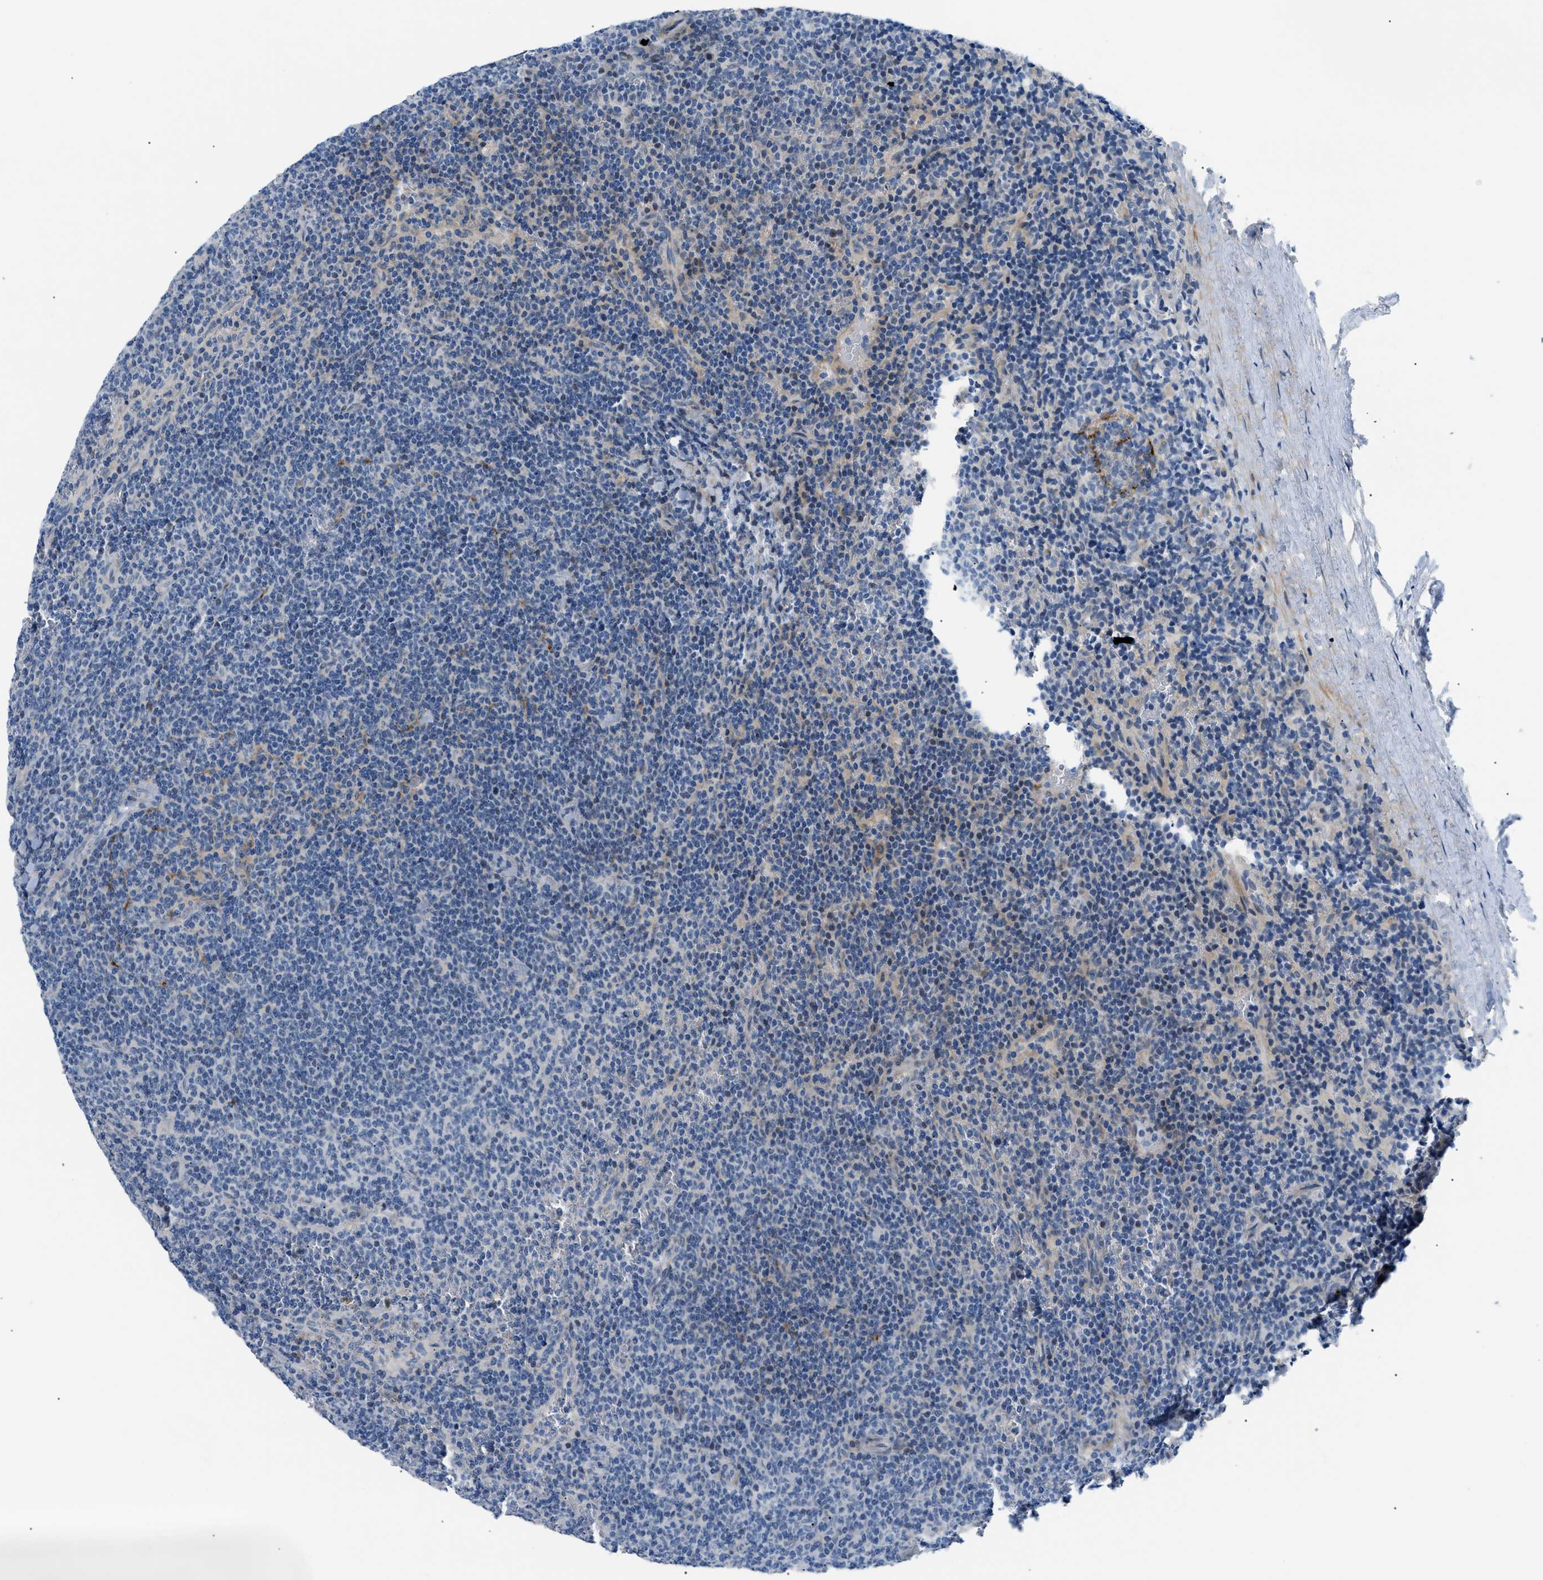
{"staining": {"intensity": "weak", "quantity": "<25%", "location": "nuclear"}, "tissue": "lymphoma", "cell_type": "Tumor cells", "image_type": "cancer", "snomed": [{"axis": "morphology", "description": "Malignant lymphoma, non-Hodgkin's type, Low grade"}, {"axis": "topography", "description": "Spleen"}], "caption": "Tumor cells are negative for protein expression in human lymphoma.", "gene": "FDCSP", "patient": {"sex": "female", "age": 50}}